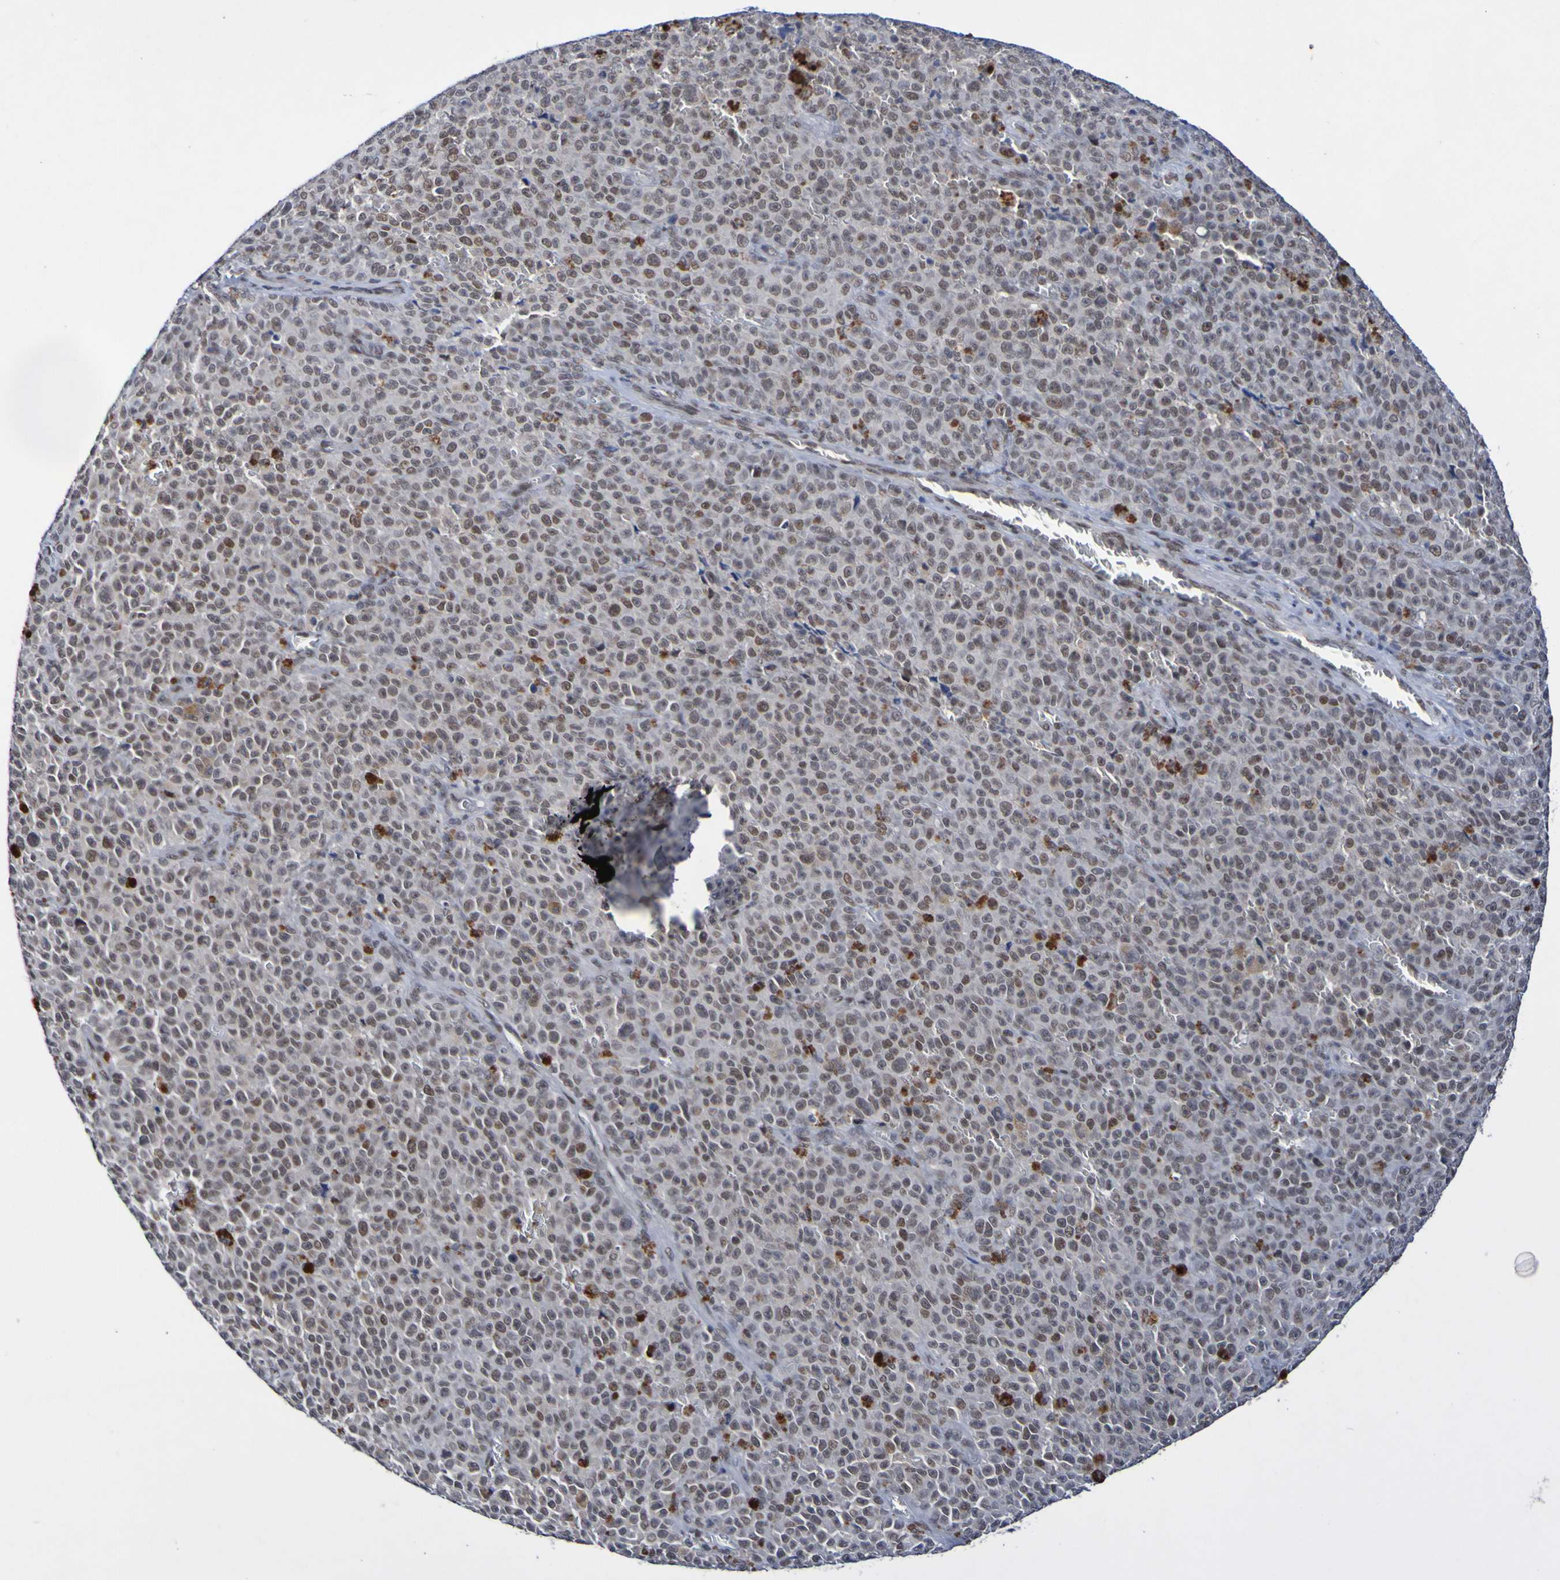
{"staining": {"intensity": "moderate", "quantity": "25%-75%", "location": "nuclear"}, "tissue": "melanoma", "cell_type": "Tumor cells", "image_type": "cancer", "snomed": [{"axis": "morphology", "description": "Malignant melanoma, NOS"}, {"axis": "topography", "description": "Skin"}], "caption": "This histopathology image demonstrates malignant melanoma stained with IHC to label a protein in brown. The nuclear of tumor cells show moderate positivity for the protein. Nuclei are counter-stained blue.", "gene": "PCGF1", "patient": {"sex": "female", "age": 82}}